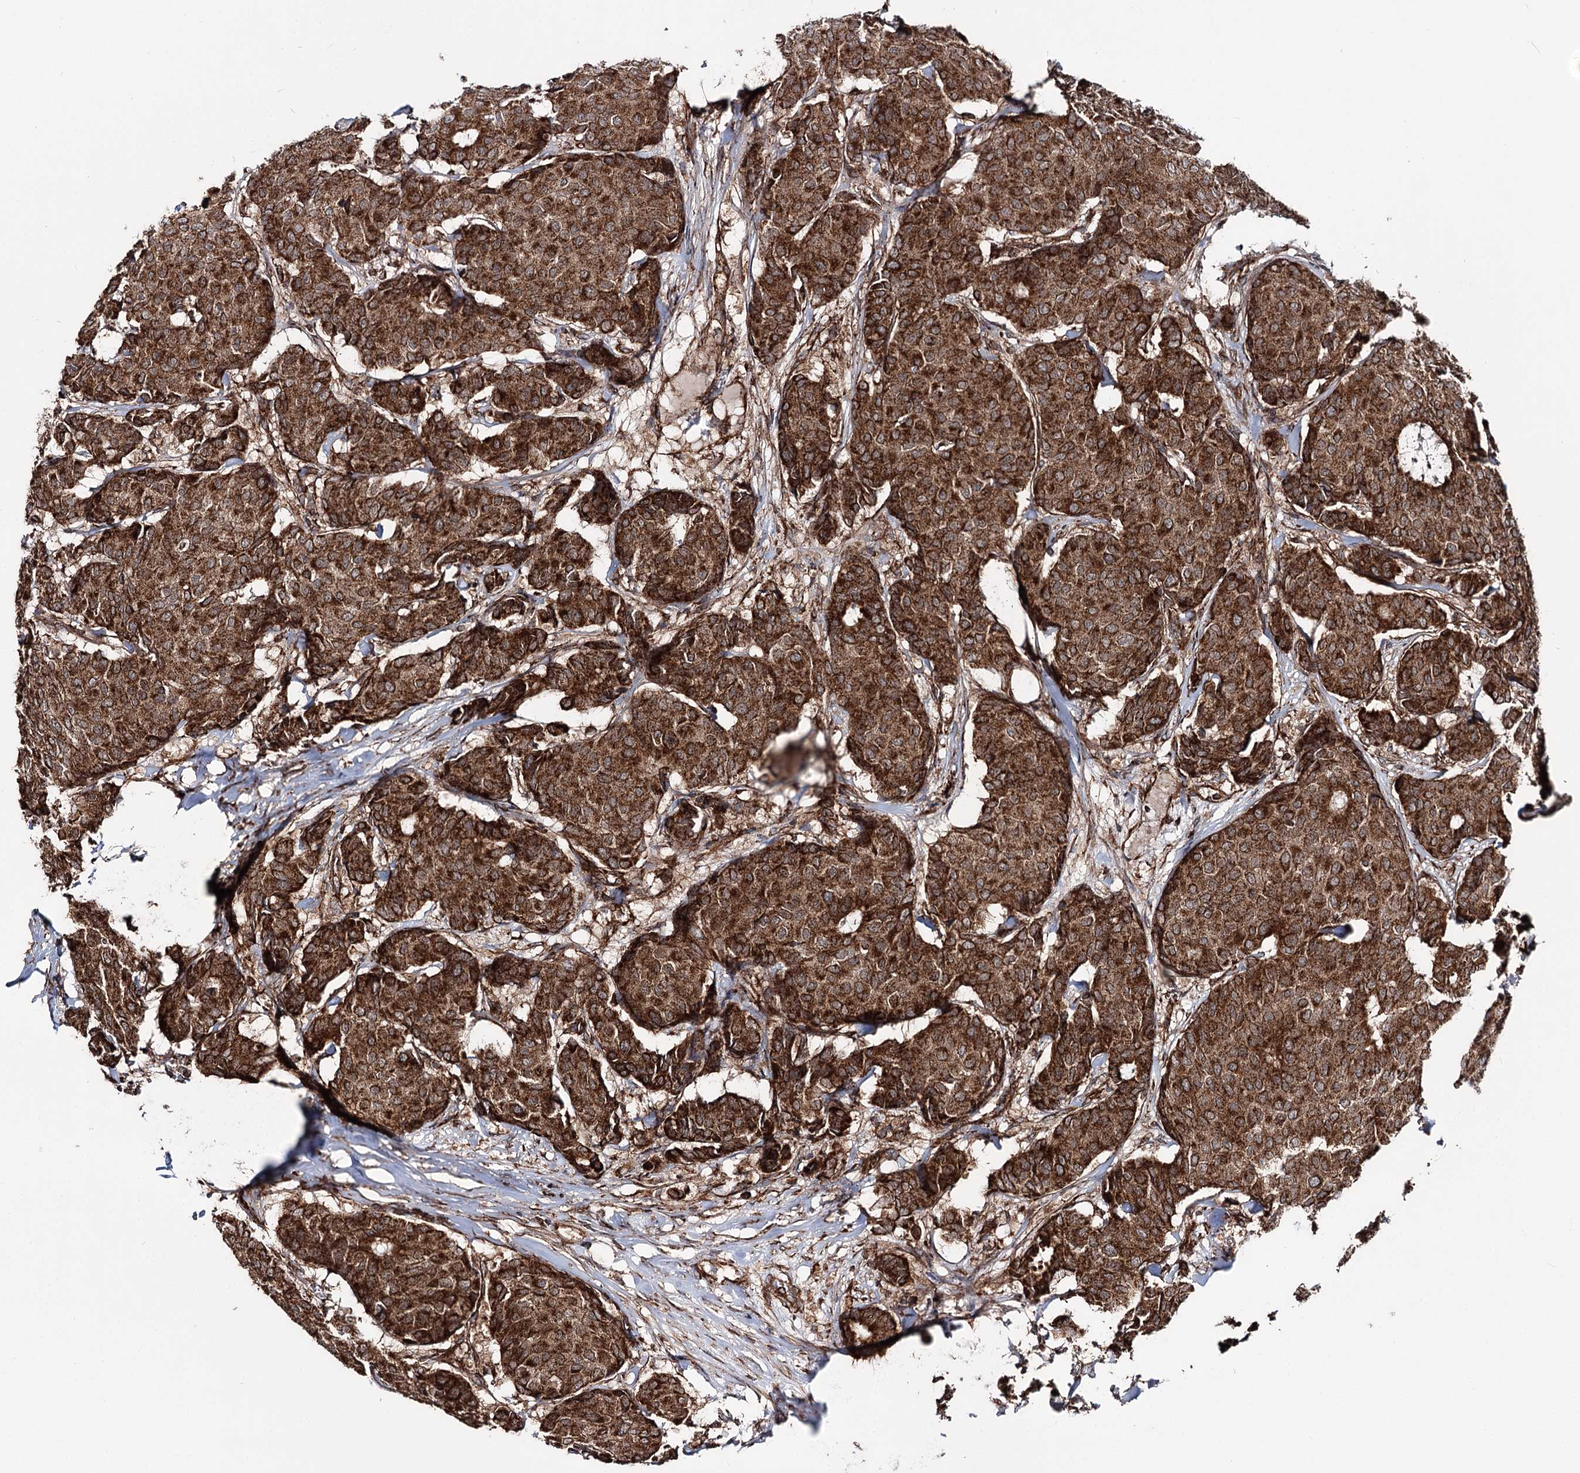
{"staining": {"intensity": "strong", "quantity": ">75%", "location": "cytoplasmic/membranous"}, "tissue": "breast cancer", "cell_type": "Tumor cells", "image_type": "cancer", "snomed": [{"axis": "morphology", "description": "Duct carcinoma"}, {"axis": "topography", "description": "Breast"}], "caption": "Immunohistochemistry (IHC) histopathology image of human breast cancer stained for a protein (brown), which reveals high levels of strong cytoplasmic/membranous positivity in approximately >75% of tumor cells.", "gene": "FGFR1OP2", "patient": {"sex": "female", "age": 75}}